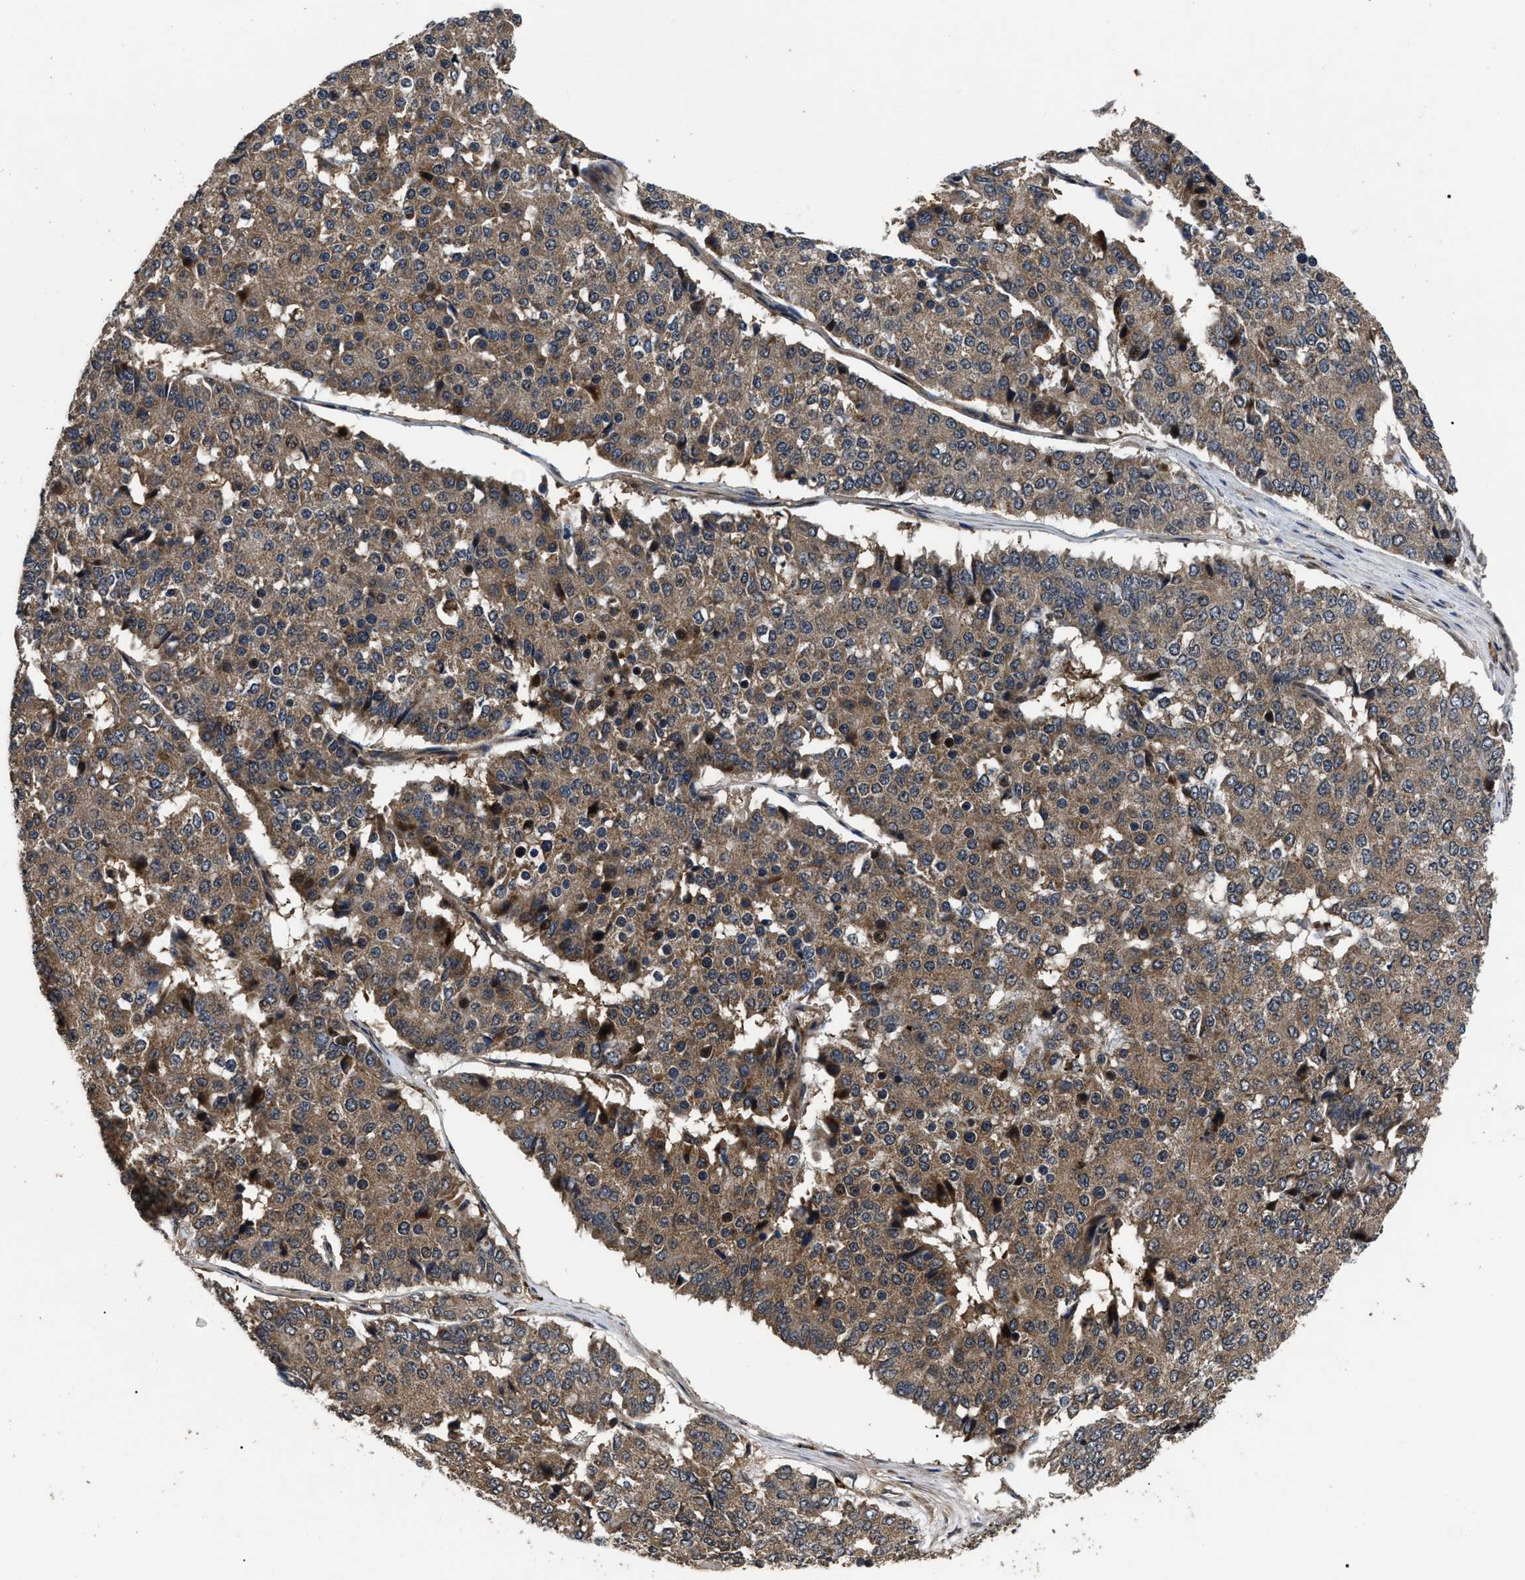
{"staining": {"intensity": "moderate", "quantity": ">75%", "location": "cytoplasmic/membranous"}, "tissue": "pancreatic cancer", "cell_type": "Tumor cells", "image_type": "cancer", "snomed": [{"axis": "morphology", "description": "Adenocarcinoma, NOS"}, {"axis": "topography", "description": "Pancreas"}], "caption": "A brown stain highlights moderate cytoplasmic/membranous positivity of a protein in human pancreatic cancer (adenocarcinoma) tumor cells.", "gene": "PPWD1", "patient": {"sex": "male", "age": 50}}